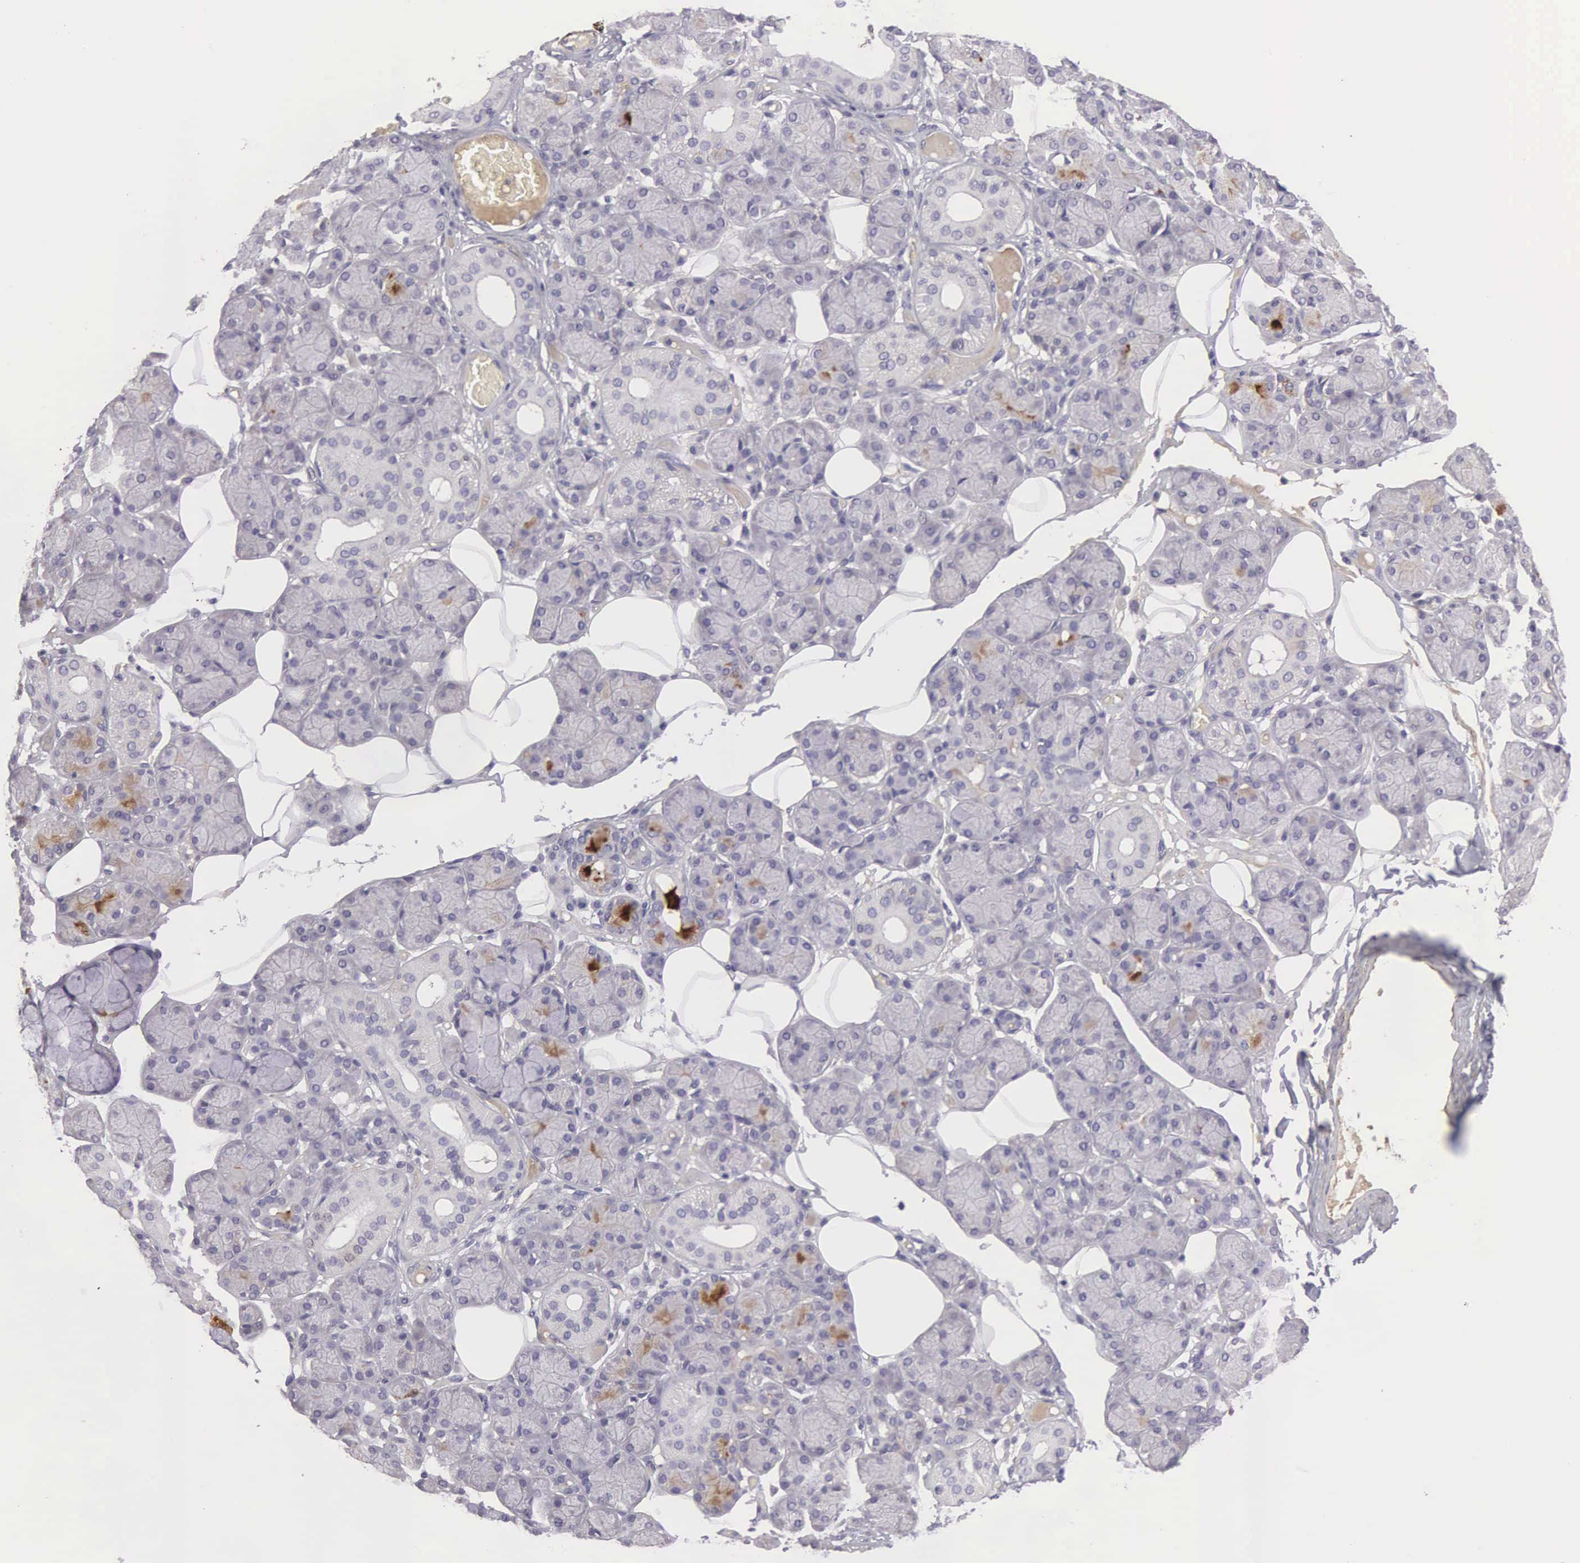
{"staining": {"intensity": "negative", "quantity": "none", "location": "none"}, "tissue": "salivary gland", "cell_type": "Glandular cells", "image_type": "normal", "snomed": [{"axis": "morphology", "description": "Normal tissue, NOS"}, {"axis": "topography", "description": "Salivary gland"}], "caption": "Protein analysis of unremarkable salivary gland exhibits no significant staining in glandular cells. The staining is performed using DAB (3,3'-diaminobenzidine) brown chromogen with nuclei counter-stained in using hematoxylin.", "gene": "CLU", "patient": {"sex": "male", "age": 54}}